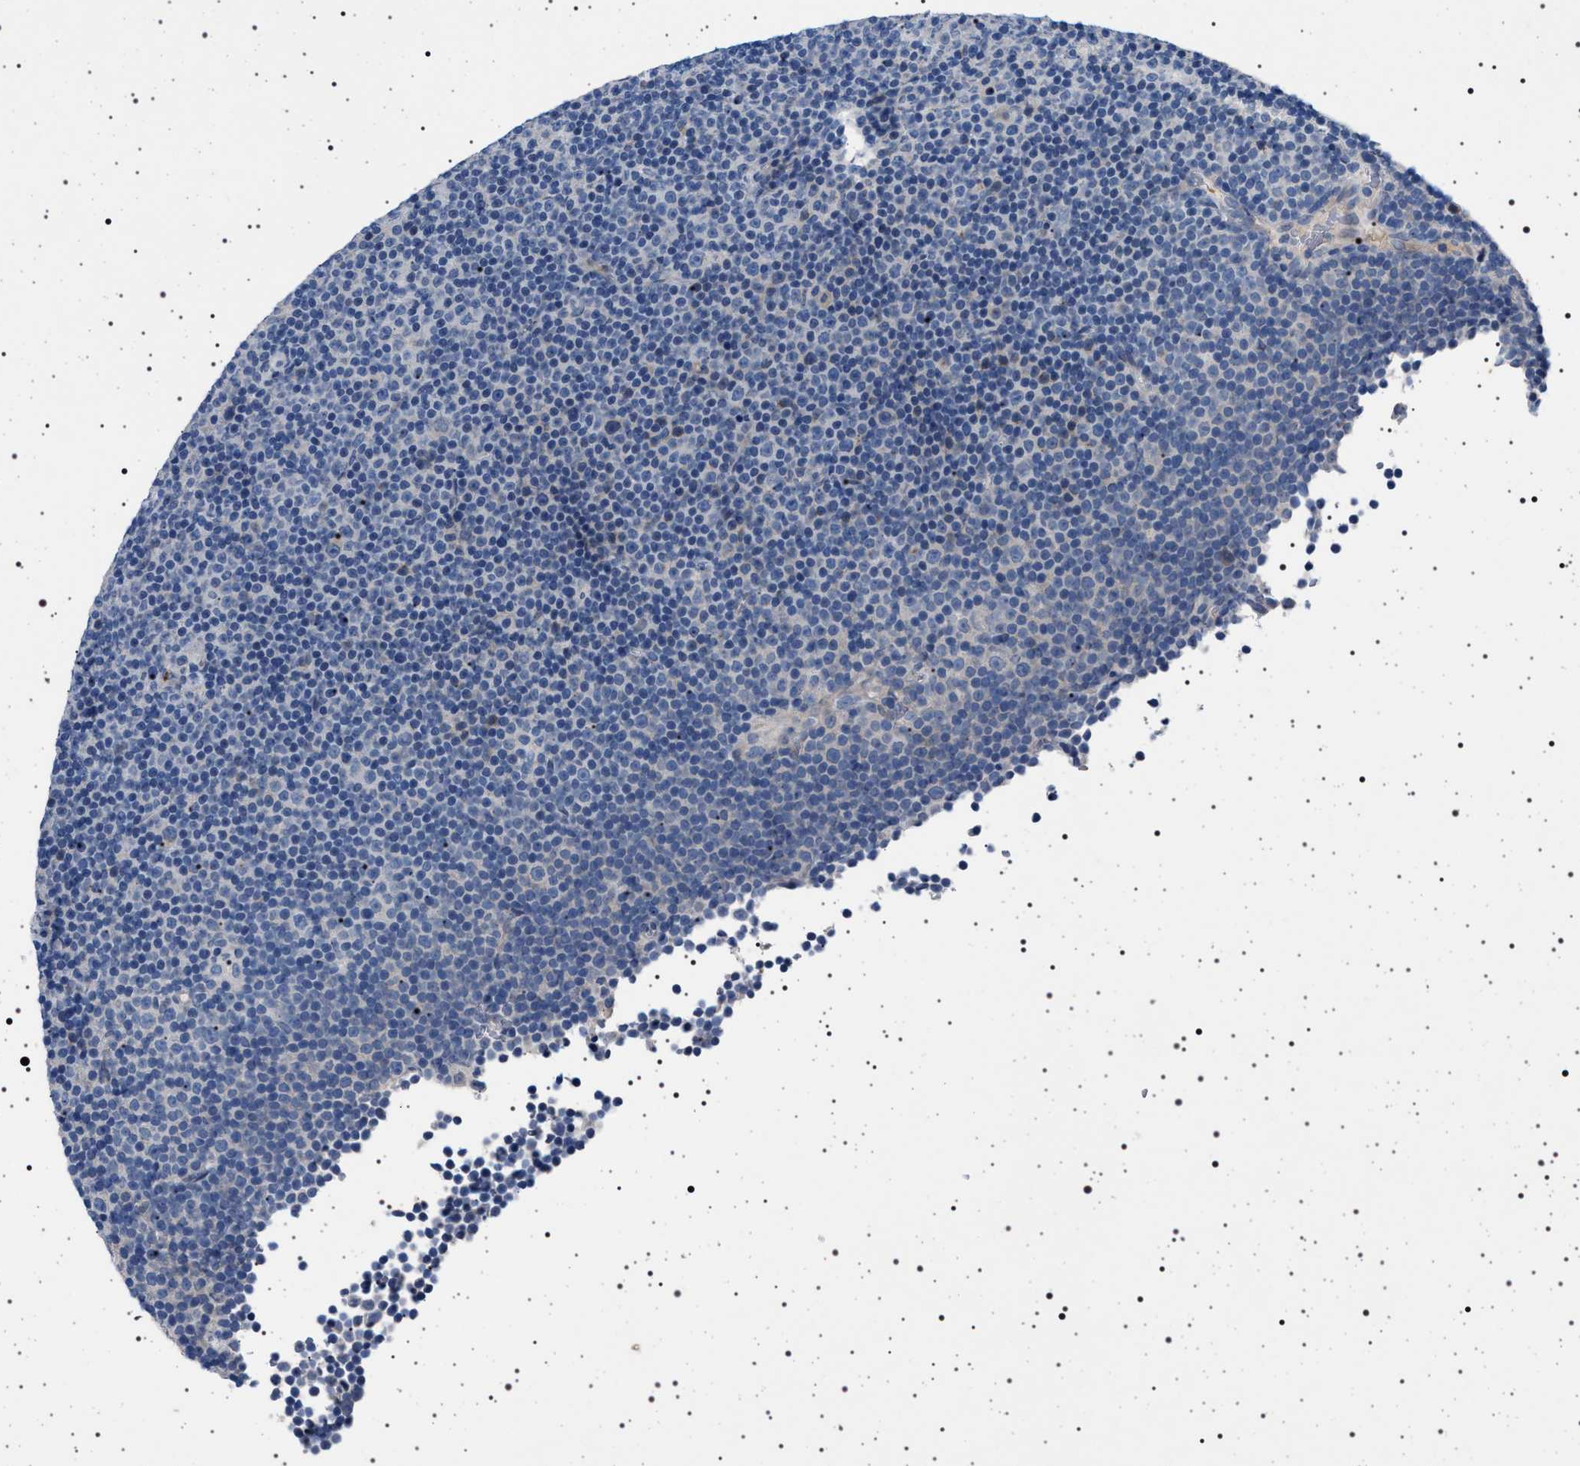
{"staining": {"intensity": "negative", "quantity": "none", "location": "none"}, "tissue": "lymphoma", "cell_type": "Tumor cells", "image_type": "cancer", "snomed": [{"axis": "morphology", "description": "Malignant lymphoma, non-Hodgkin's type, Low grade"}, {"axis": "topography", "description": "Lymph node"}], "caption": "Immunohistochemistry (IHC) of human low-grade malignant lymphoma, non-Hodgkin's type reveals no positivity in tumor cells.", "gene": "NAT9", "patient": {"sex": "female", "age": 67}}